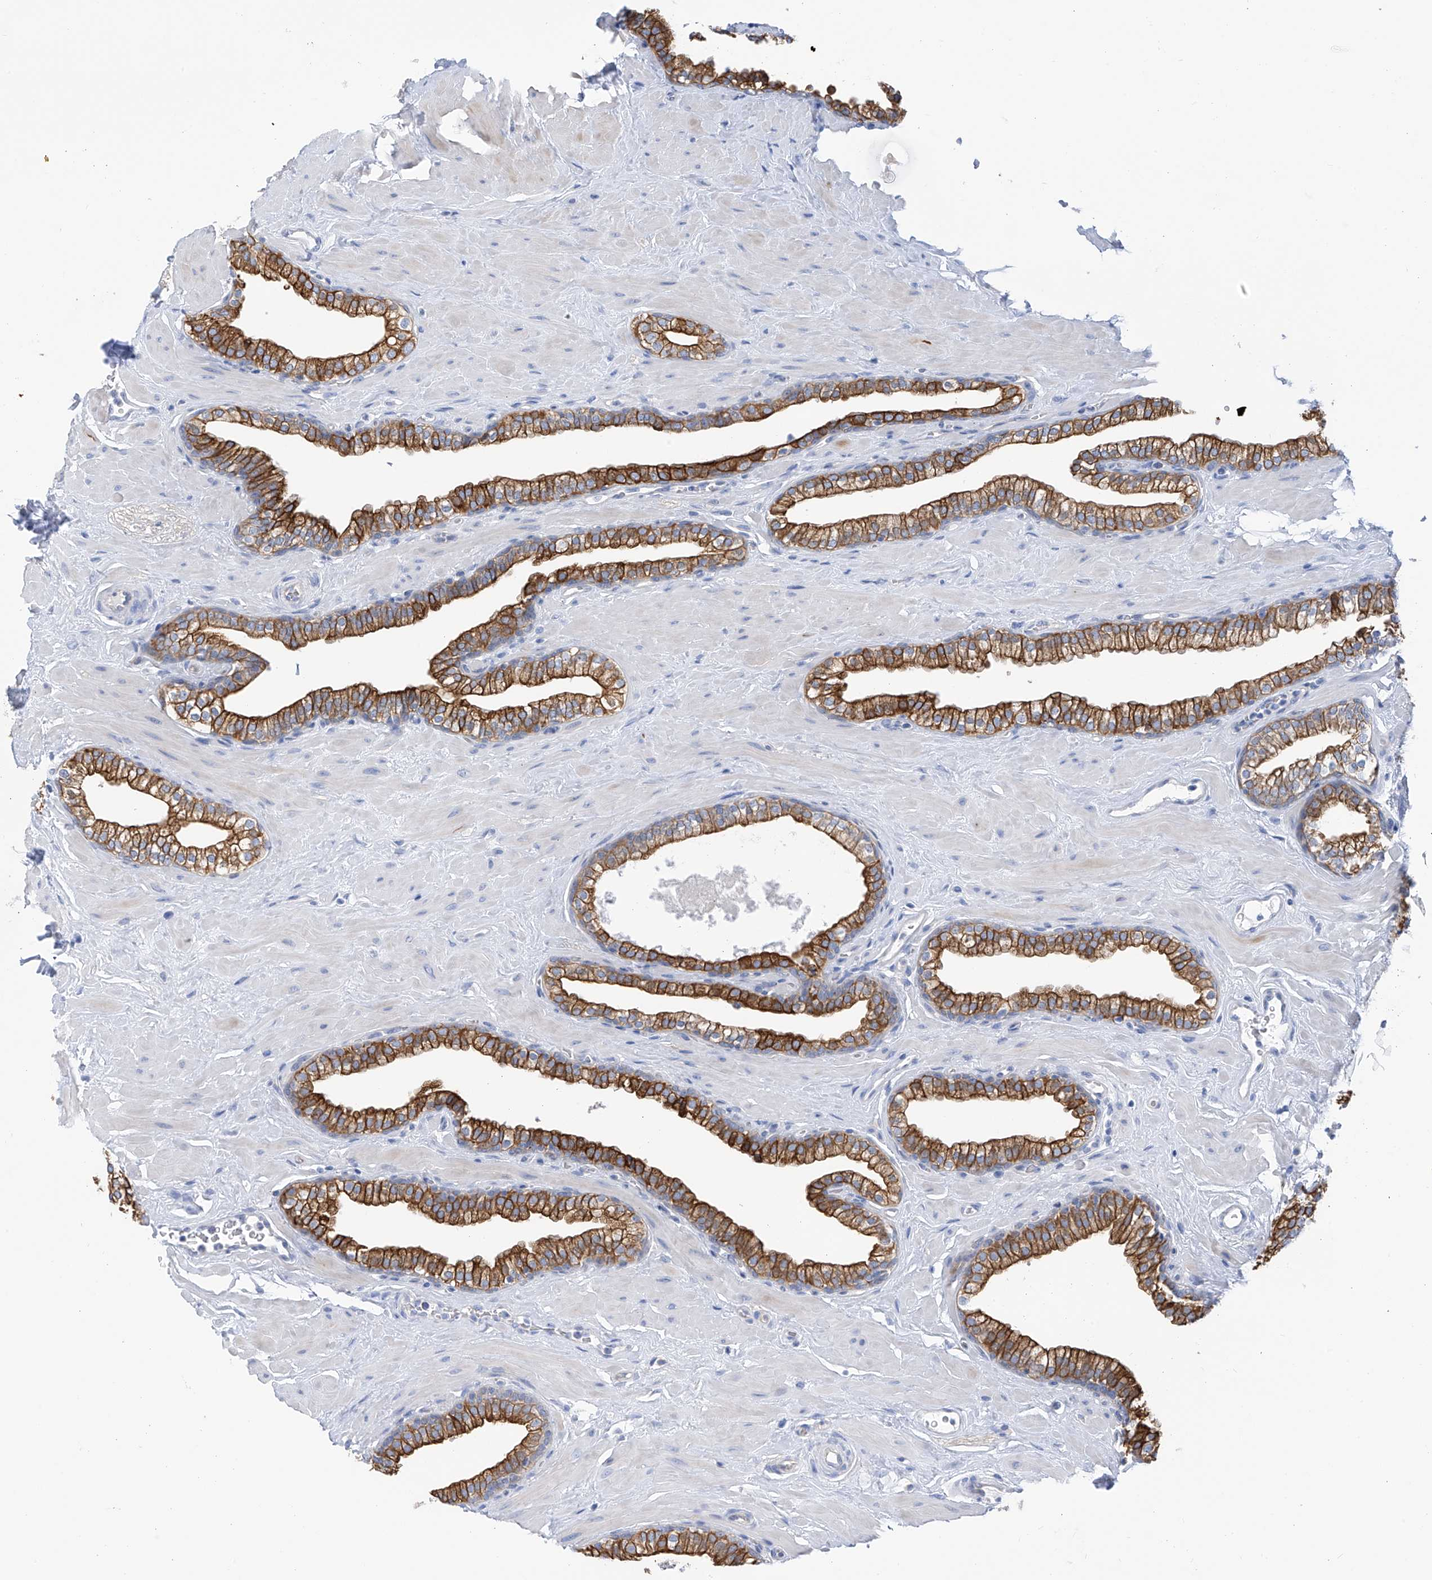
{"staining": {"intensity": "strong", "quantity": ">75%", "location": "cytoplasmic/membranous"}, "tissue": "prostate", "cell_type": "Glandular cells", "image_type": "normal", "snomed": [{"axis": "morphology", "description": "Normal tissue, NOS"}, {"axis": "morphology", "description": "Urothelial carcinoma, Low grade"}, {"axis": "topography", "description": "Urinary bladder"}, {"axis": "topography", "description": "Prostate"}], "caption": "Glandular cells show high levels of strong cytoplasmic/membranous staining in approximately >75% of cells in normal human prostate. (DAB IHC with brightfield microscopy, high magnification).", "gene": "PIK3C2B", "patient": {"sex": "male", "age": 60}}